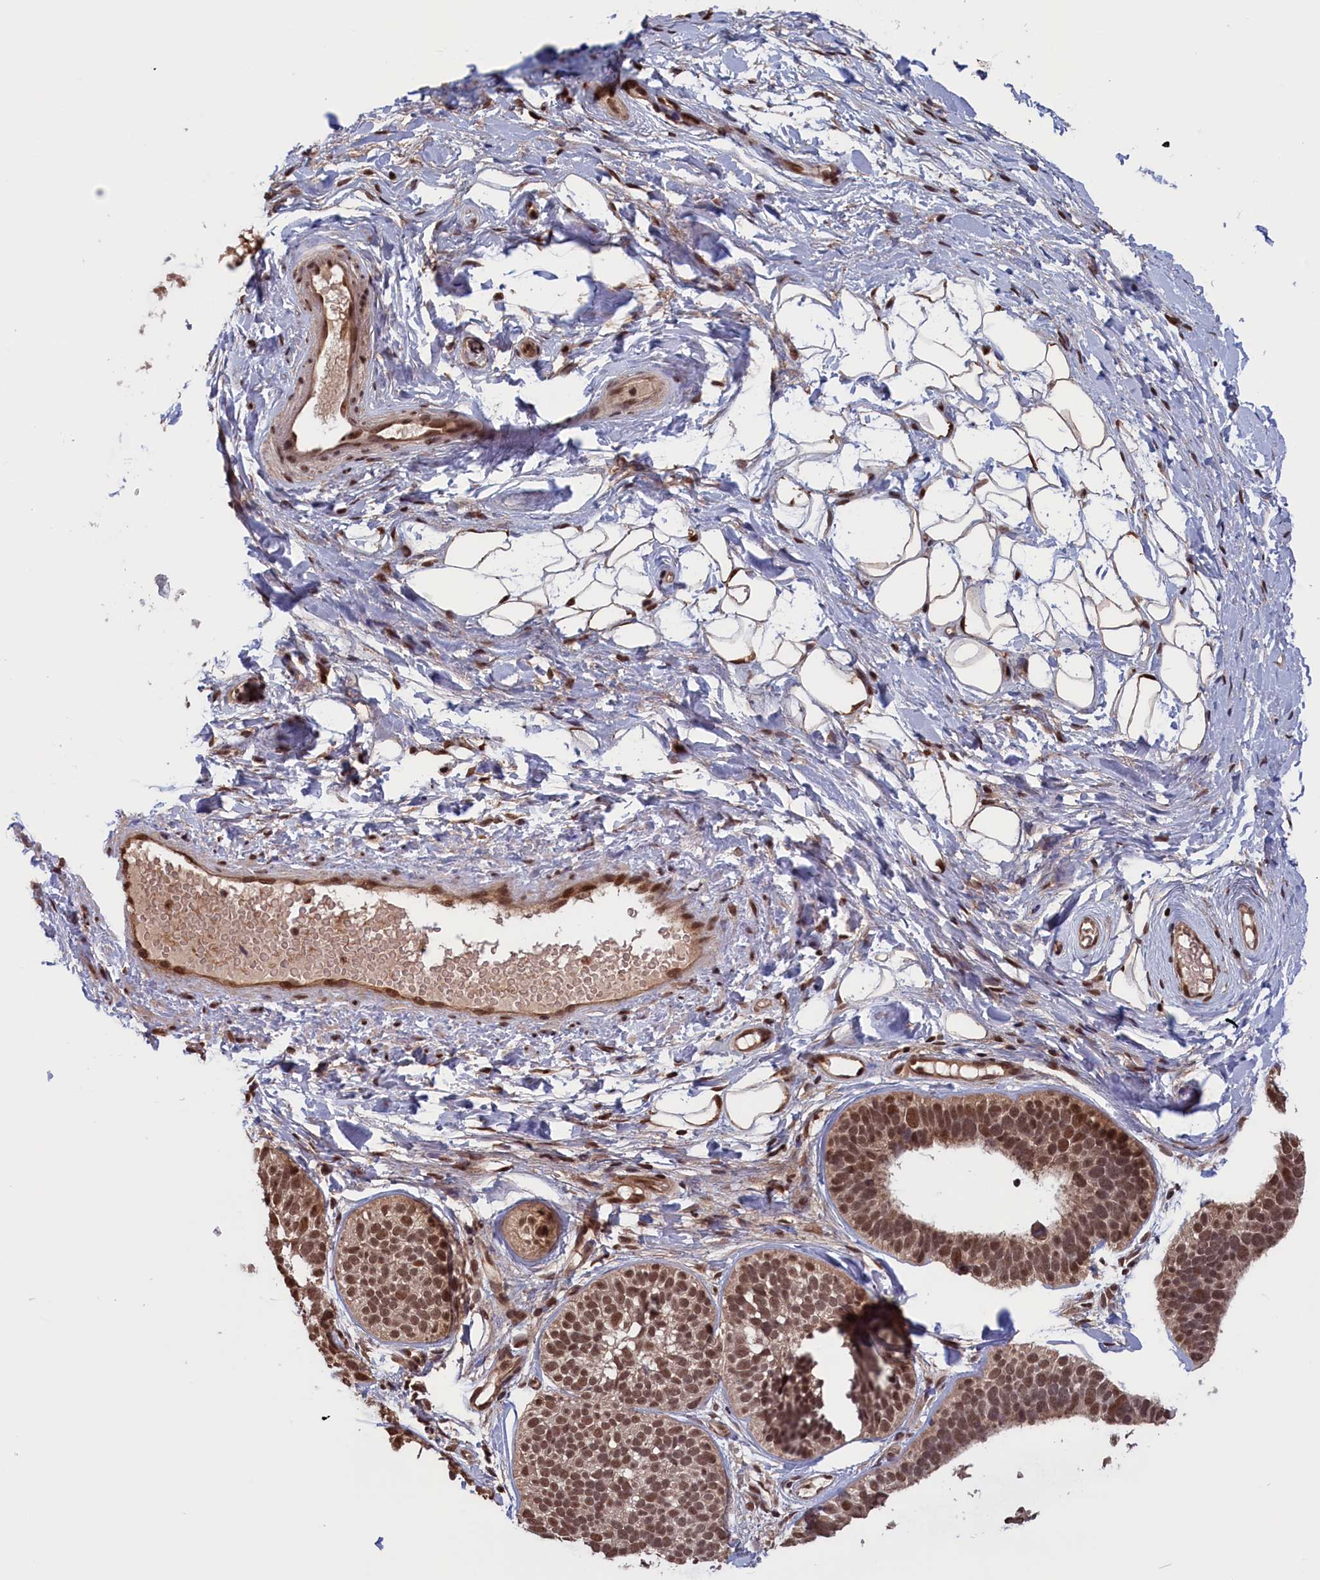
{"staining": {"intensity": "moderate", "quantity": ">75%", "location": "nuclear"}, "tissue": "skin cancer", "cell_type": "Tumor cells", "image_type": "cancer", "snomed": [{"axis": "morphology", "description": "Basal cell carcinoma"}, {"axis": "topography", "description": "Skin"}], "caption": "Approximately >75% of tumor cells in skin basal cell carcinoma demonstrate moderate nuclear protein staining as visualized by brown immunohistochemical staining.", "gene": "PLP2", "patient": {"sex": "male", "age": 62}}